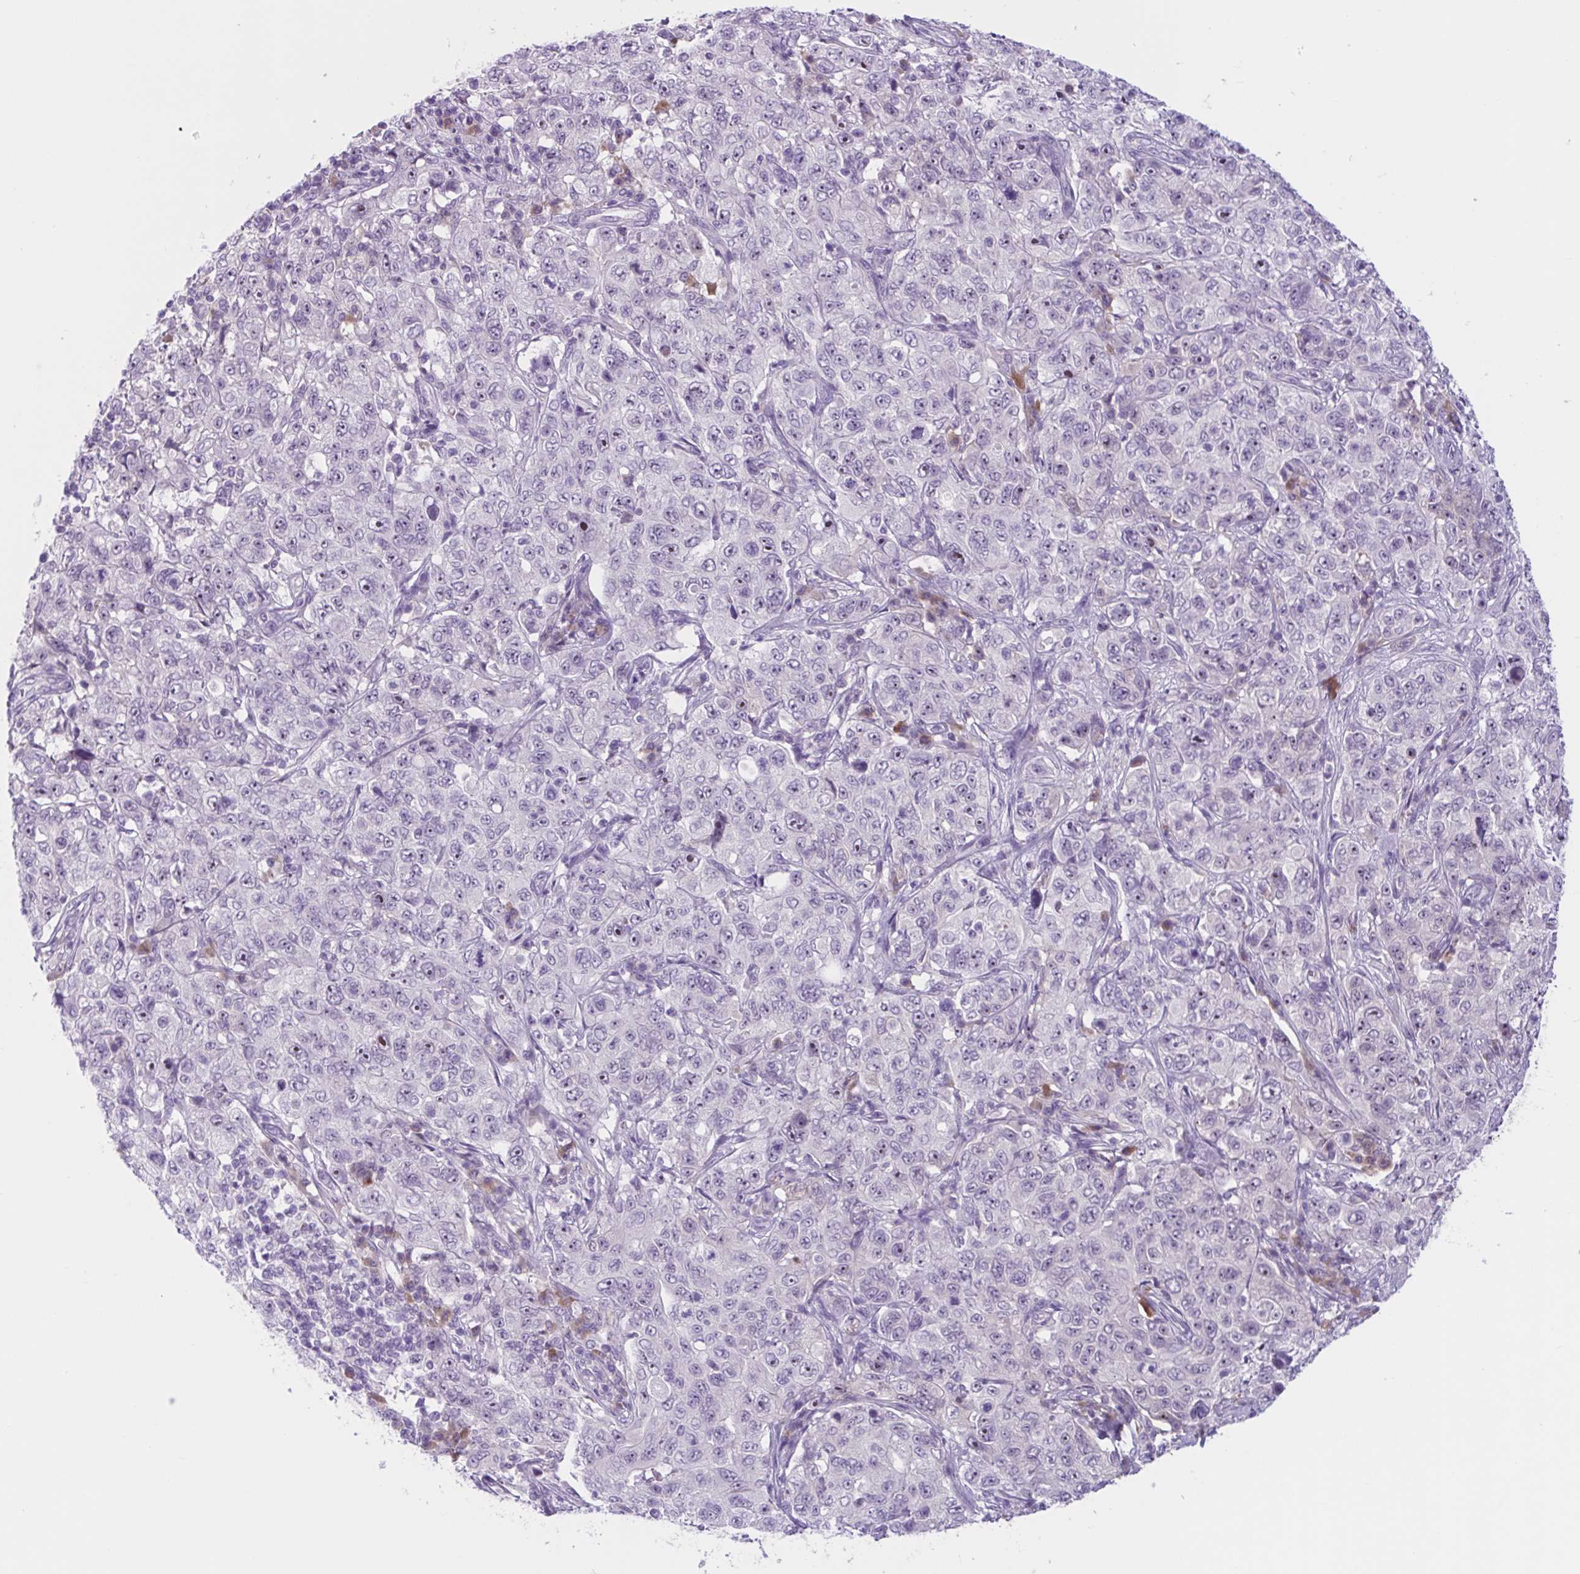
{"staining": {"intensity": "negative", "quantity": "none", "location": "none"}, "tissue": "pancreatic cancer", "cell_type": "Tumor cells", "image_type": "cancer", "snomed": [{"axis": "morphology", "description": "Adenocarcinoma, NOS"}, {"axis": "topography", "description": "Pancreas"}], "caption": "Human pancreatic cancer stained for a protein using immunohistochemistry (IHC) shows no positivity in tumor cells.", "gene": "WNT9B", "patient": {"sex": "male", "age": 68}}